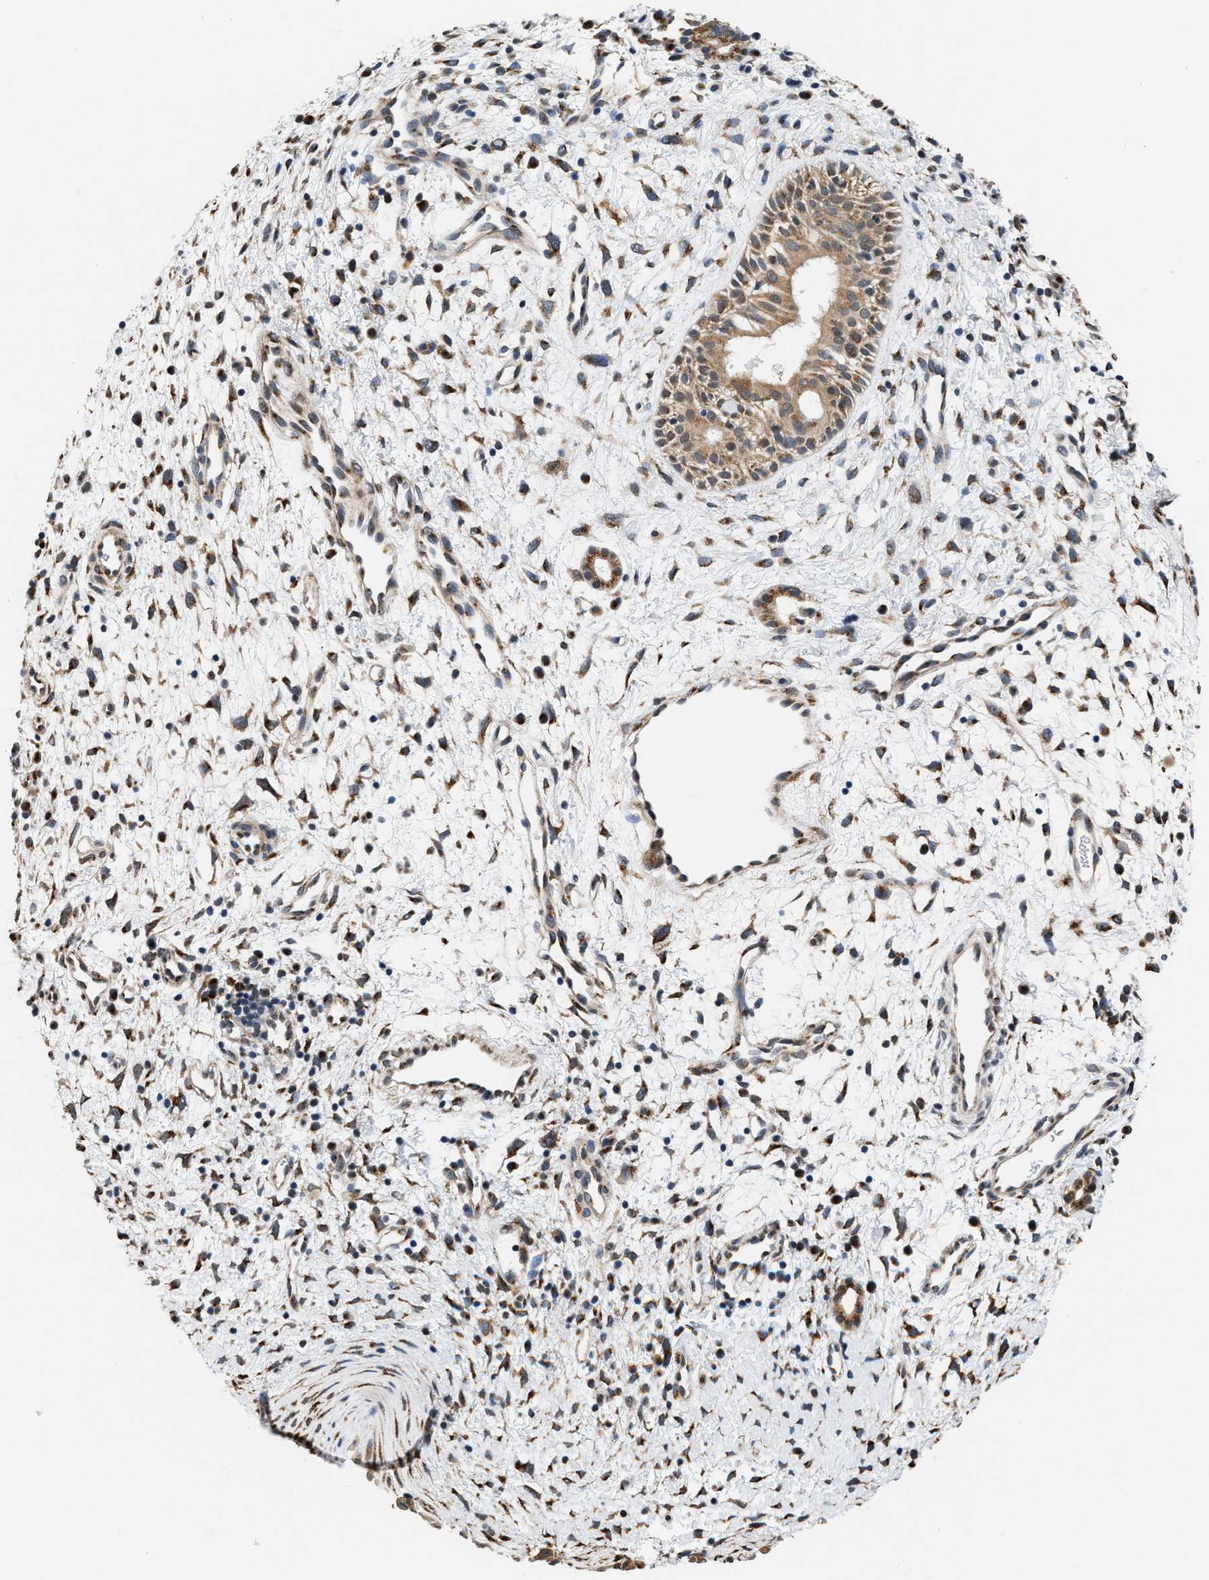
{"staining": {"intensity": "moderate", "quantity": ">75%", "location": "cytoplasmic/membranous"}, "tissue": "nasopharynx", "cell_type": "Respiratory epithelial cells", "image_type": "normal", "snomed": [{"axis": "morphology", "description": "Normal tissue, NOS"}, {"axis": "topography", "description": "Nasopharynx"}], "caption": "Brown immunohistochemical staining in unremarkable human nasopharynx exhibits moderate cytoplasmic/membranous positivity in about >75% of respiratory epithelial cells. The protein of interest is stained brown, and the nuclei are stained in blue (DAB IHC with brightfield microscopy, high magnification).", "gene": "KCNMB2", "patient": {"sex": "male", "age": 22}}